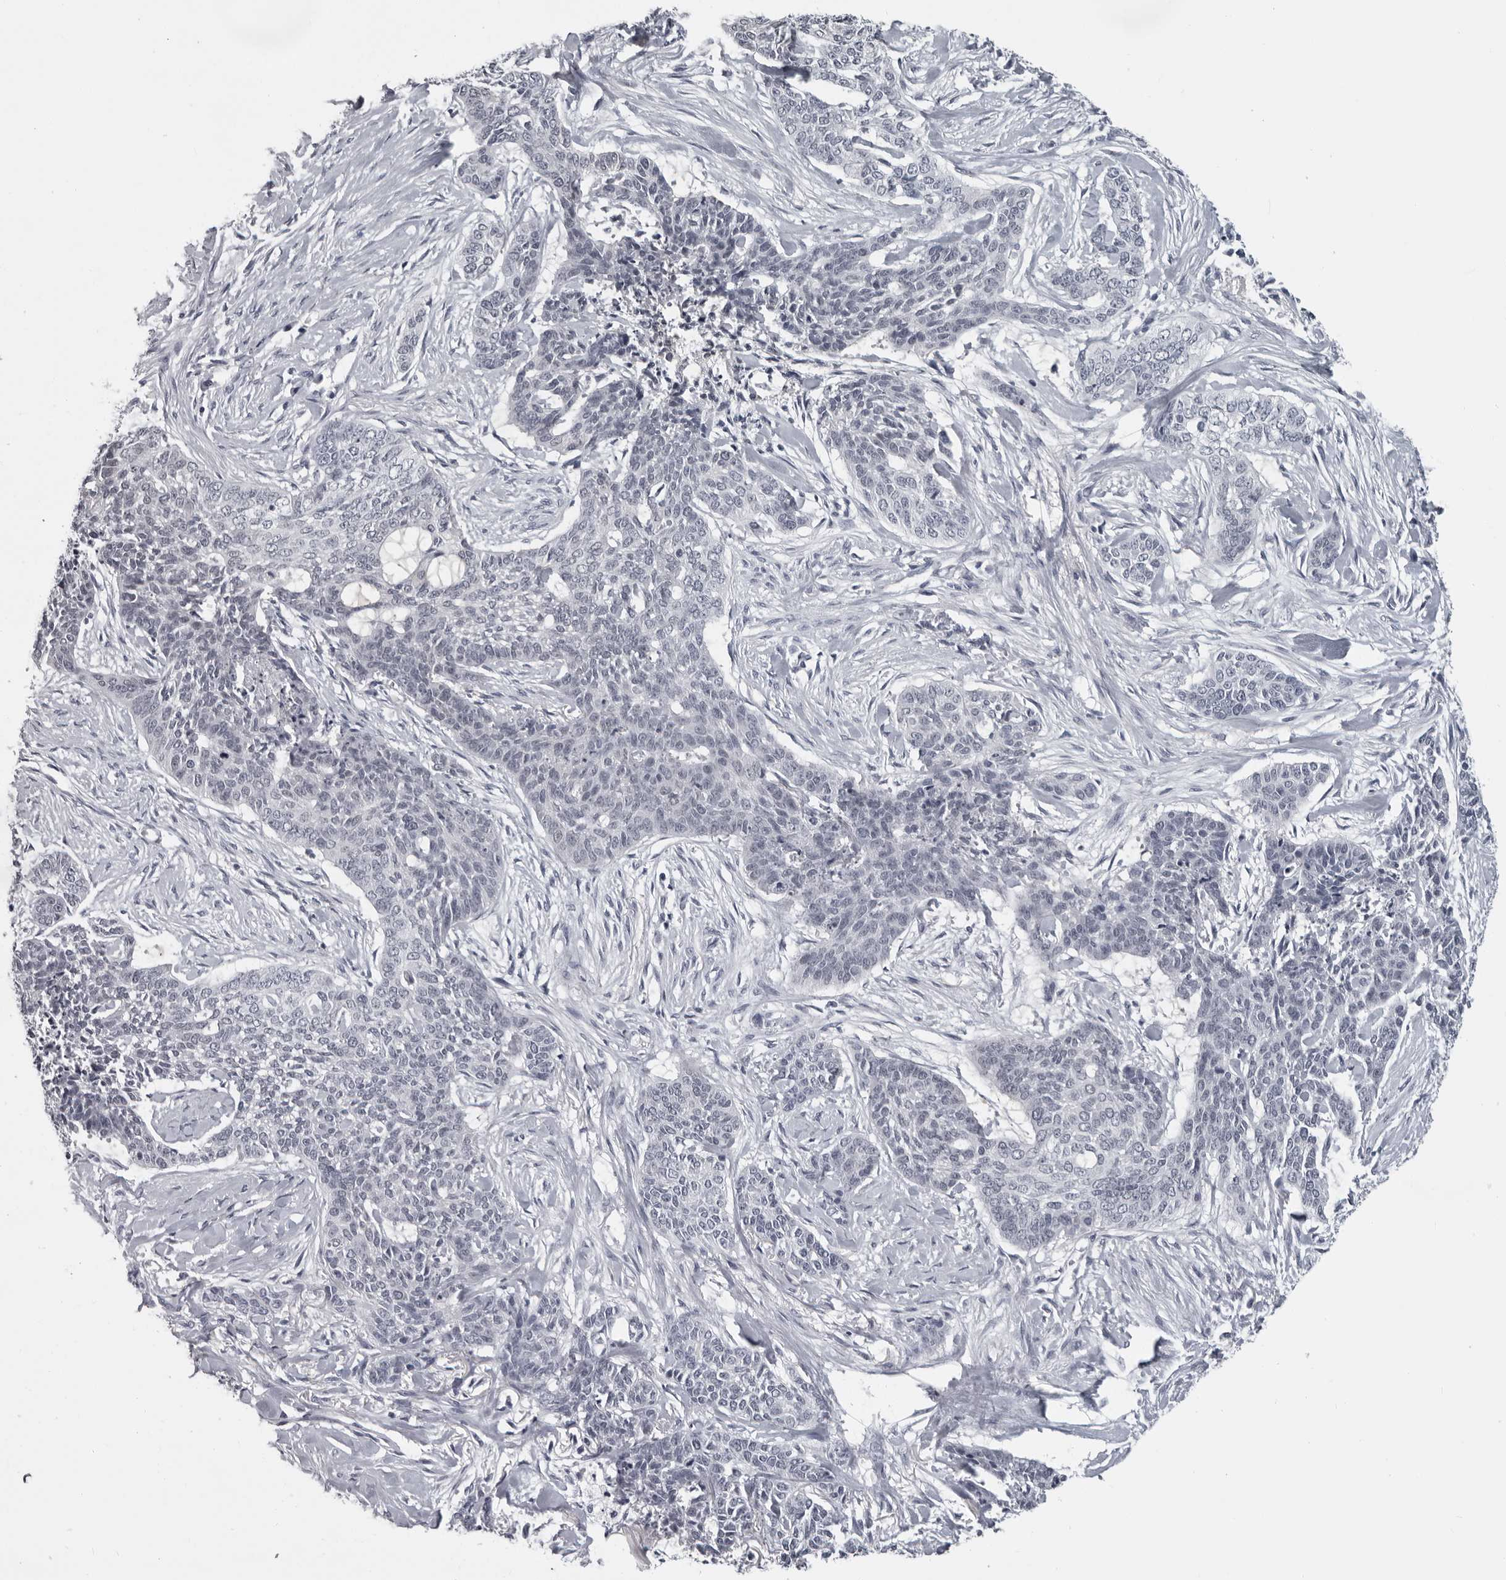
{"staining": {"intensity": "negative", "quantity": "none", "location": "none"}, "tissue": "skin cancer", "cell_type": "Tumor cells", "image_type": "cancer", "snomed": [{"axis": "morphology", "description": "Basal cell carcinoma"}, {"axis": "topography", "description": "Skin"}], "caption": "A photomicrograph of skin basal cell carcinoma stained for a protein displays no brown staining in tumor cells. The staining is performed using DAB brown chromogen with nuclei counter-stained in using hematoxylin.", "gene": "LZIC", "patient": {"sex": "female", "age": 64}}